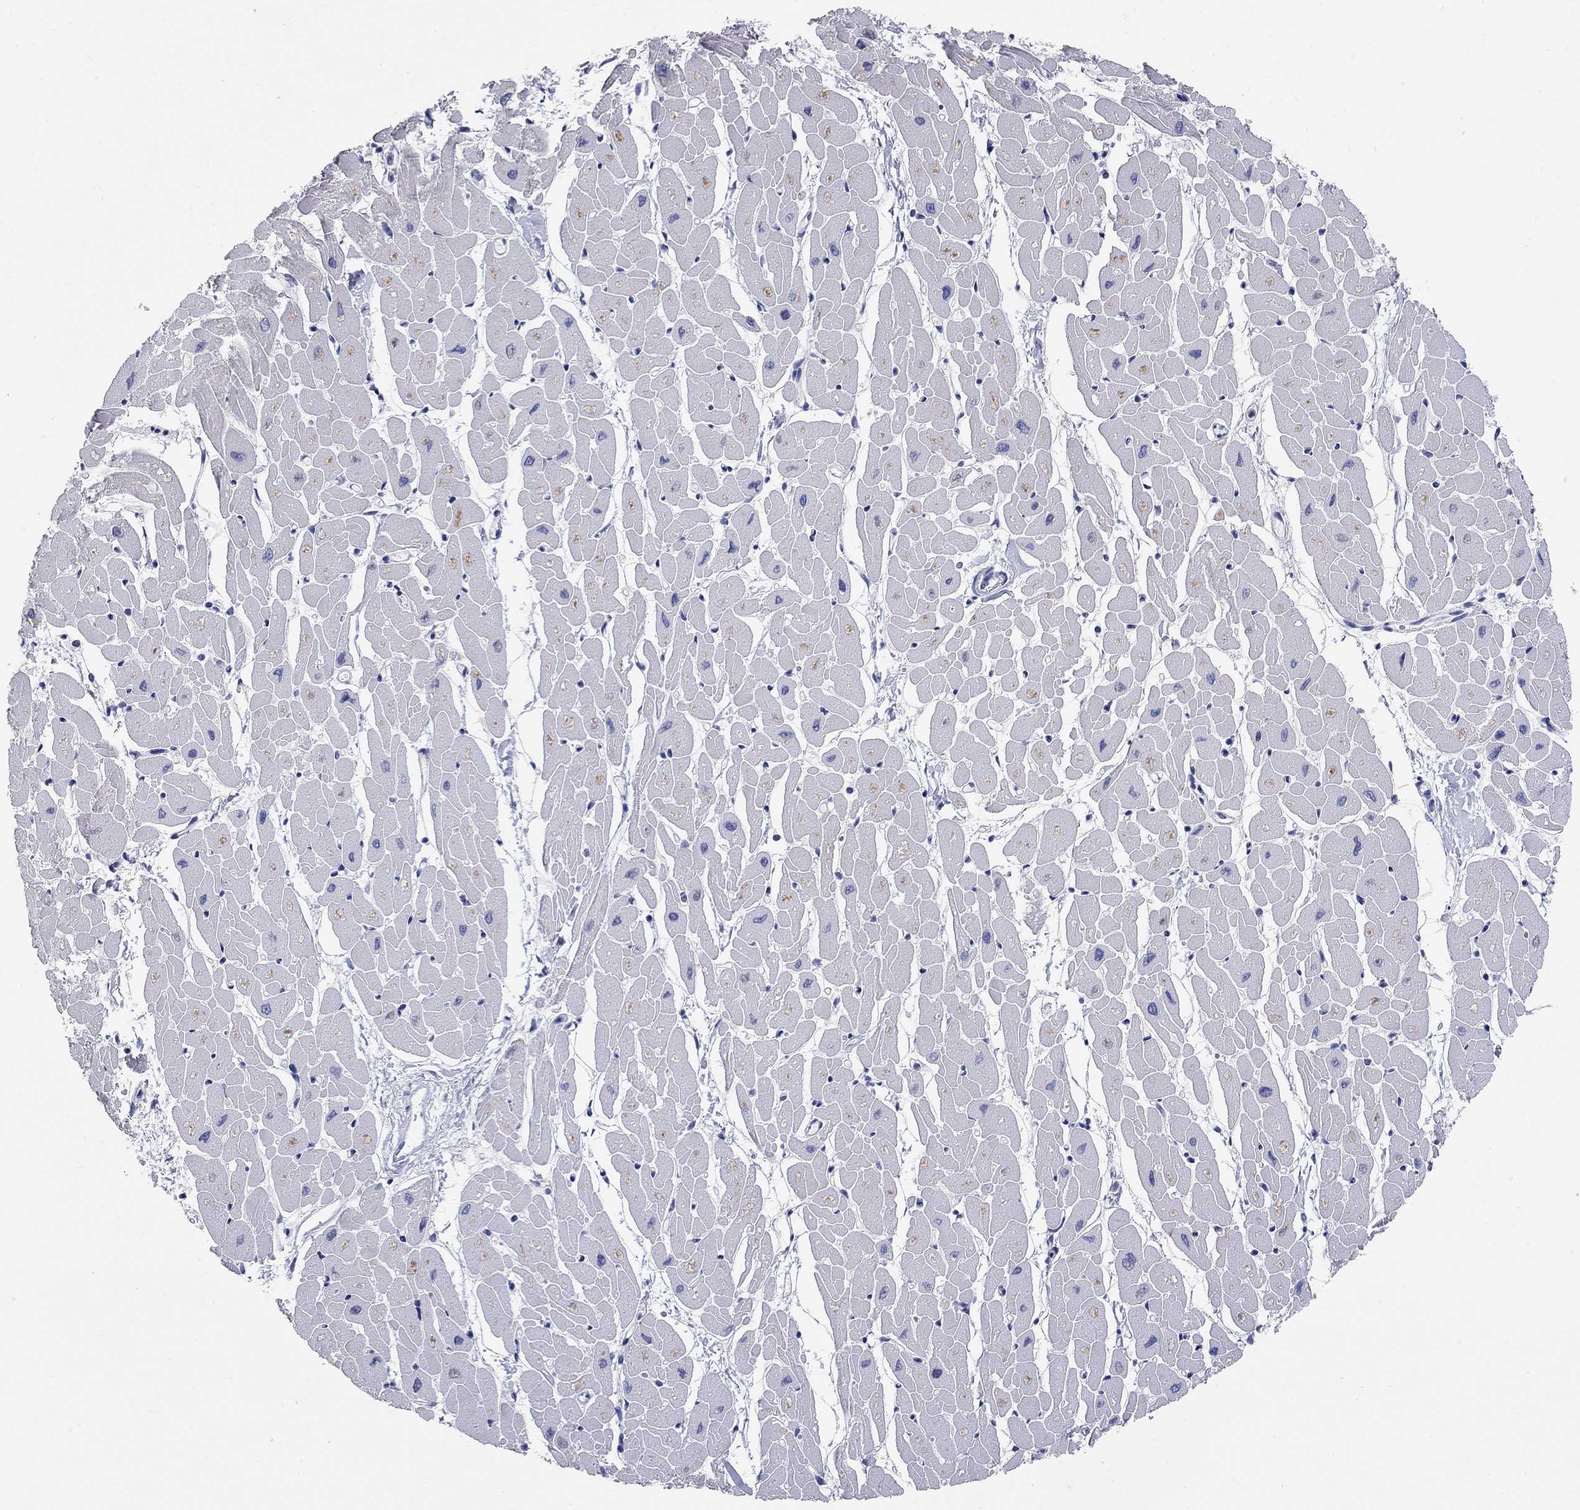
{"staining": {"intensity": "negative", "quantity": "none", "location": "none"}, "tissue": "heart muscle", "cell_type": "Cardiomyocytes", "image_type": "normal", "snomed": [{"axis": "morphology", "description": "Normal tissue, NOS"}, {"axis": "topography", "description": "Heart"}], "caption": "The histopathology image reveals no staining of cardiomyocytes in normal heart muscle.", "gene": "WASF3", "patient": {"sex": "male", "age": 57}}